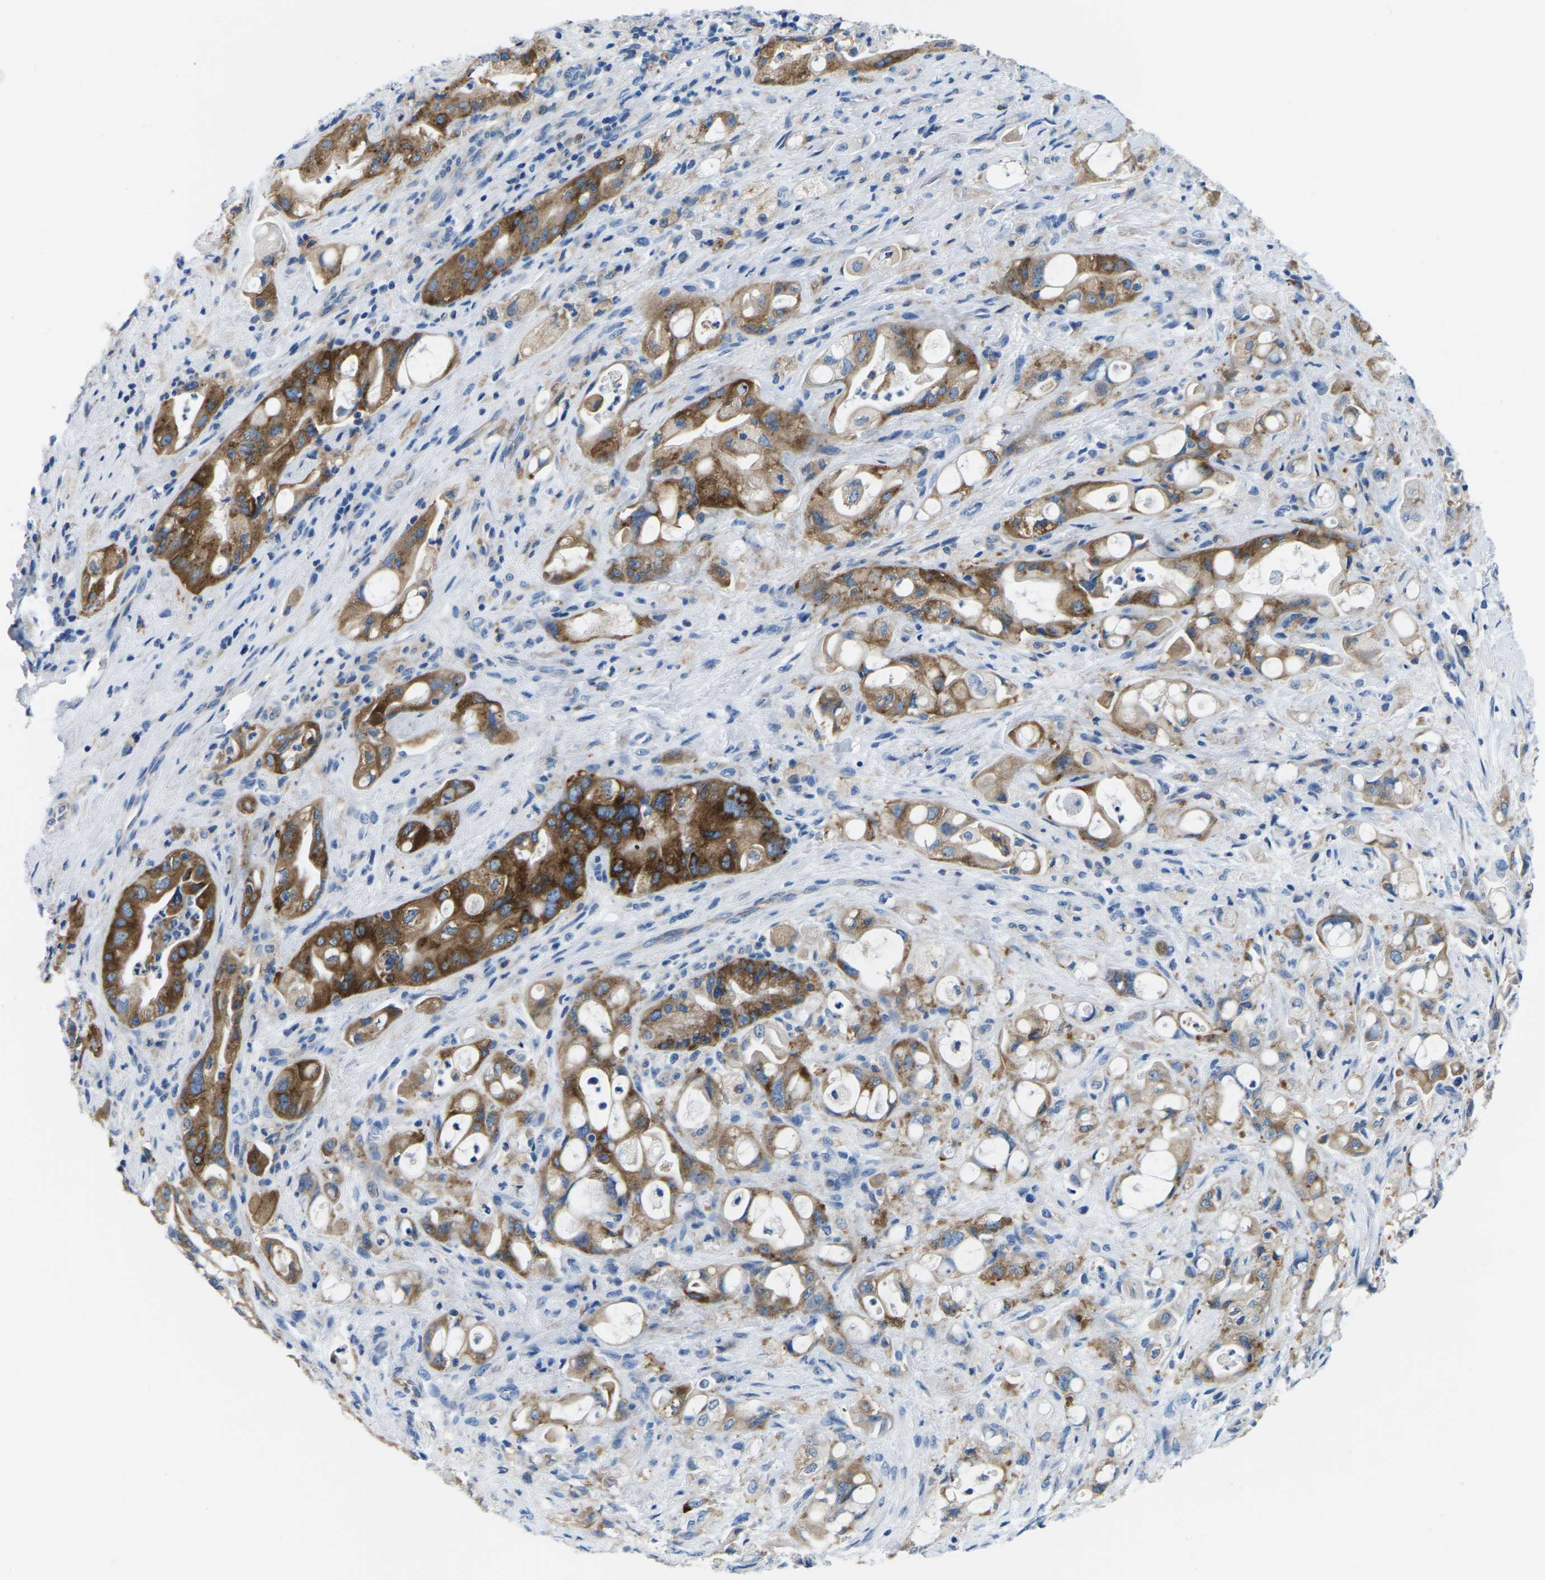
{"staining": {"intensity": "moderate", "quantity": "25%-75%", "location": "cytoplasmic/membranous"}, "tissue": "pancreatic cancer", "cell_type": "Tumor cells", "image_type": "cancer", "snomed": [{"axis": "morphology", "description": "Adenocarcinoma, NOS"}, {"axis": "topography", "description": "Pancreas"}], "caption": "Tumor cells reveal medium levels of moderate cytoplasmic/membranous staining in approximately 25%-75% of cells in pancreatic cancer (adenocarcinoma).", "gene": "SYNGR2", "patient": {"sex": "male", "age": 79}}